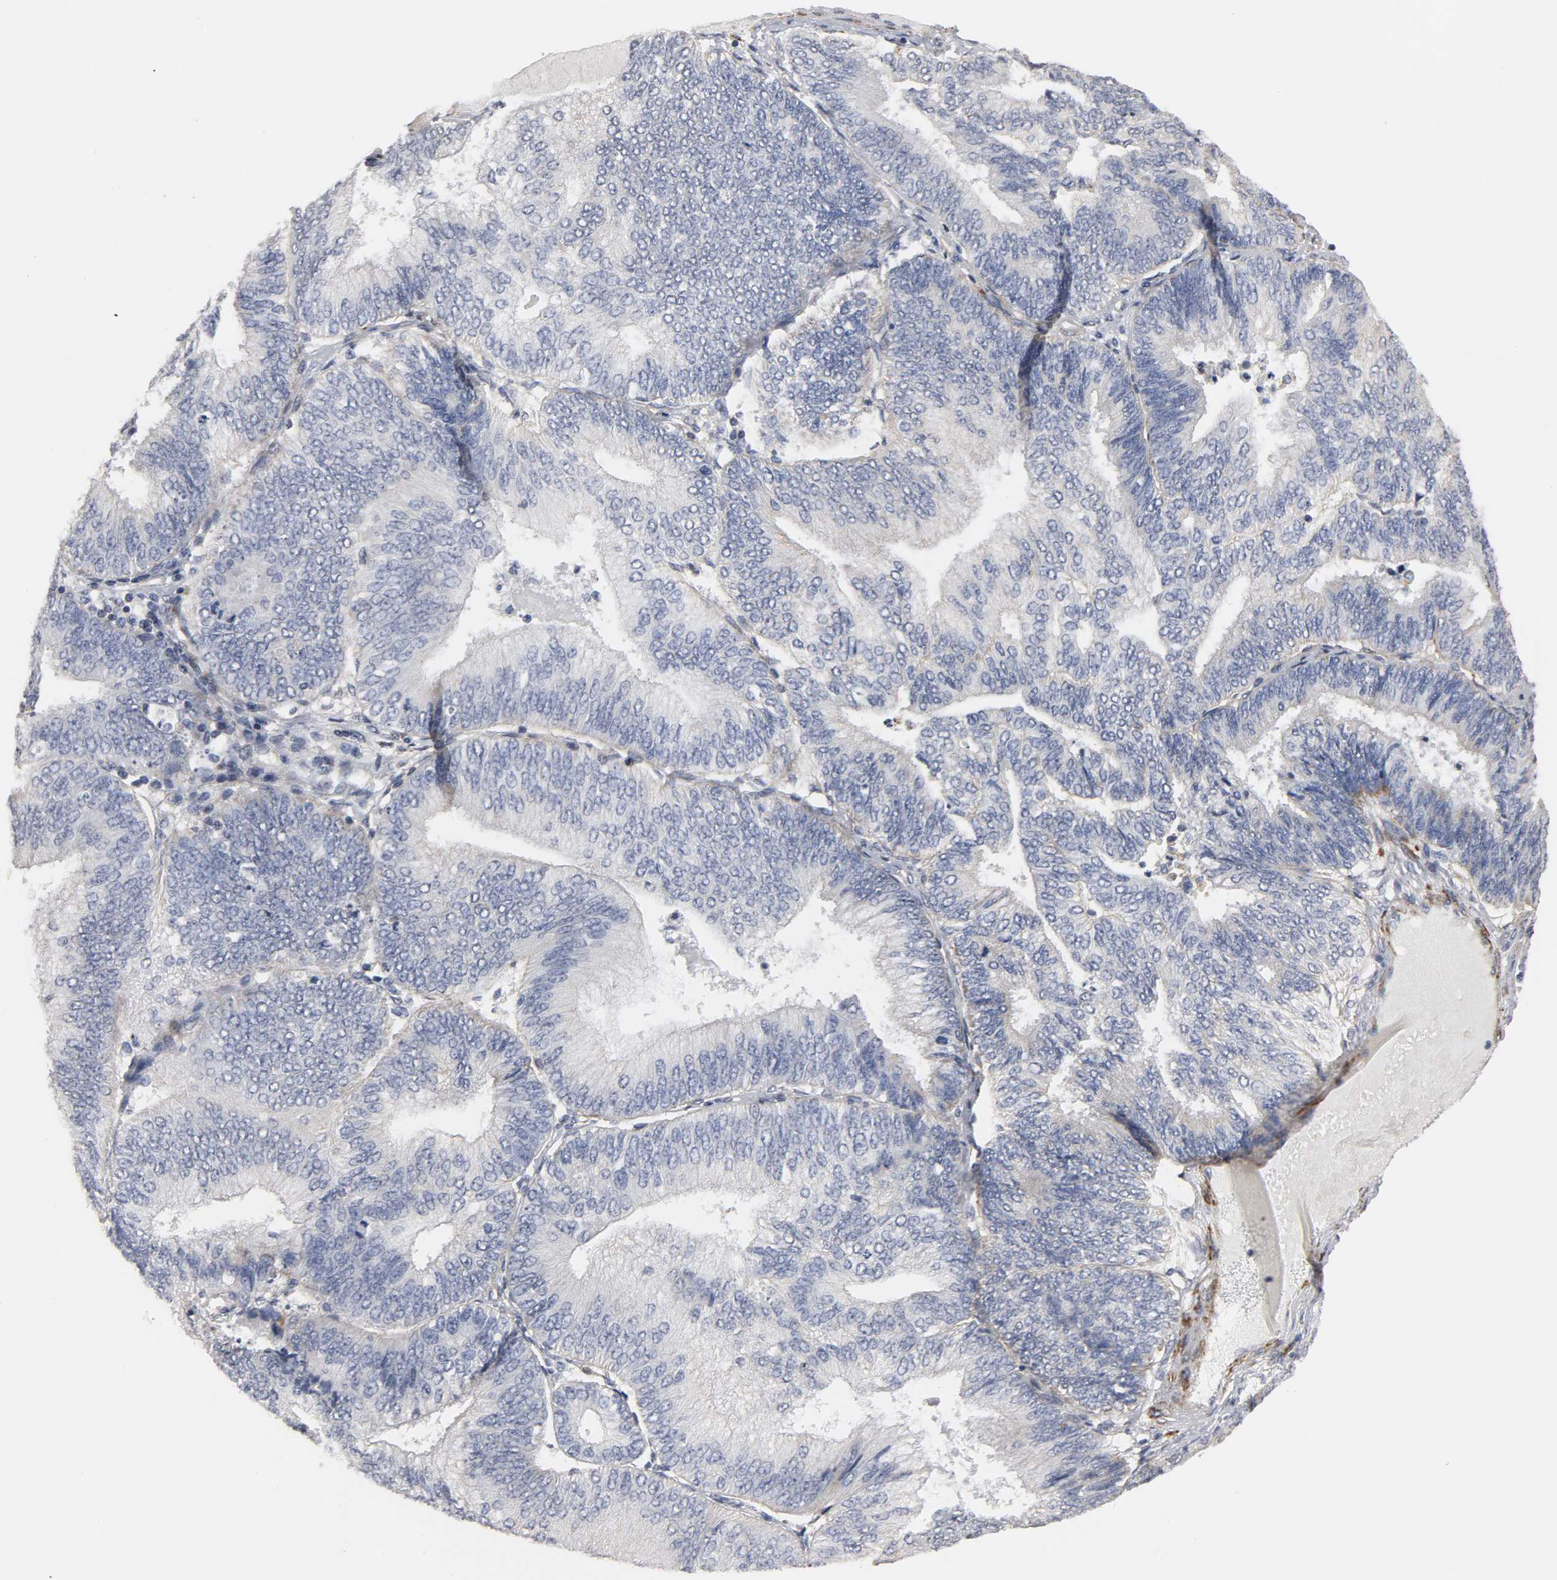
{"staining": {"intensity": "negative", "quantity": "none", "location": "none"}, "tissue": "endometrial cancer", "cell_type": "Tumor cells", "image_type": "cancer", "snomed": [{"axis": "morphology", "description": "Adenocarcinoma, NOS"}, {"axis": "topography", "description": "Endometrium"}], "caption": "High magnification brightfield microscopy of endometrial cancer (adenocarcinoma) stained with DAB (3,3'-diaminobenzidine) (brown) and counterstained with hematoxylin (blue): tumor cells show no significant positivity.", "gene": "GNG2", "patient": {"sex": "female", "age": 55}}